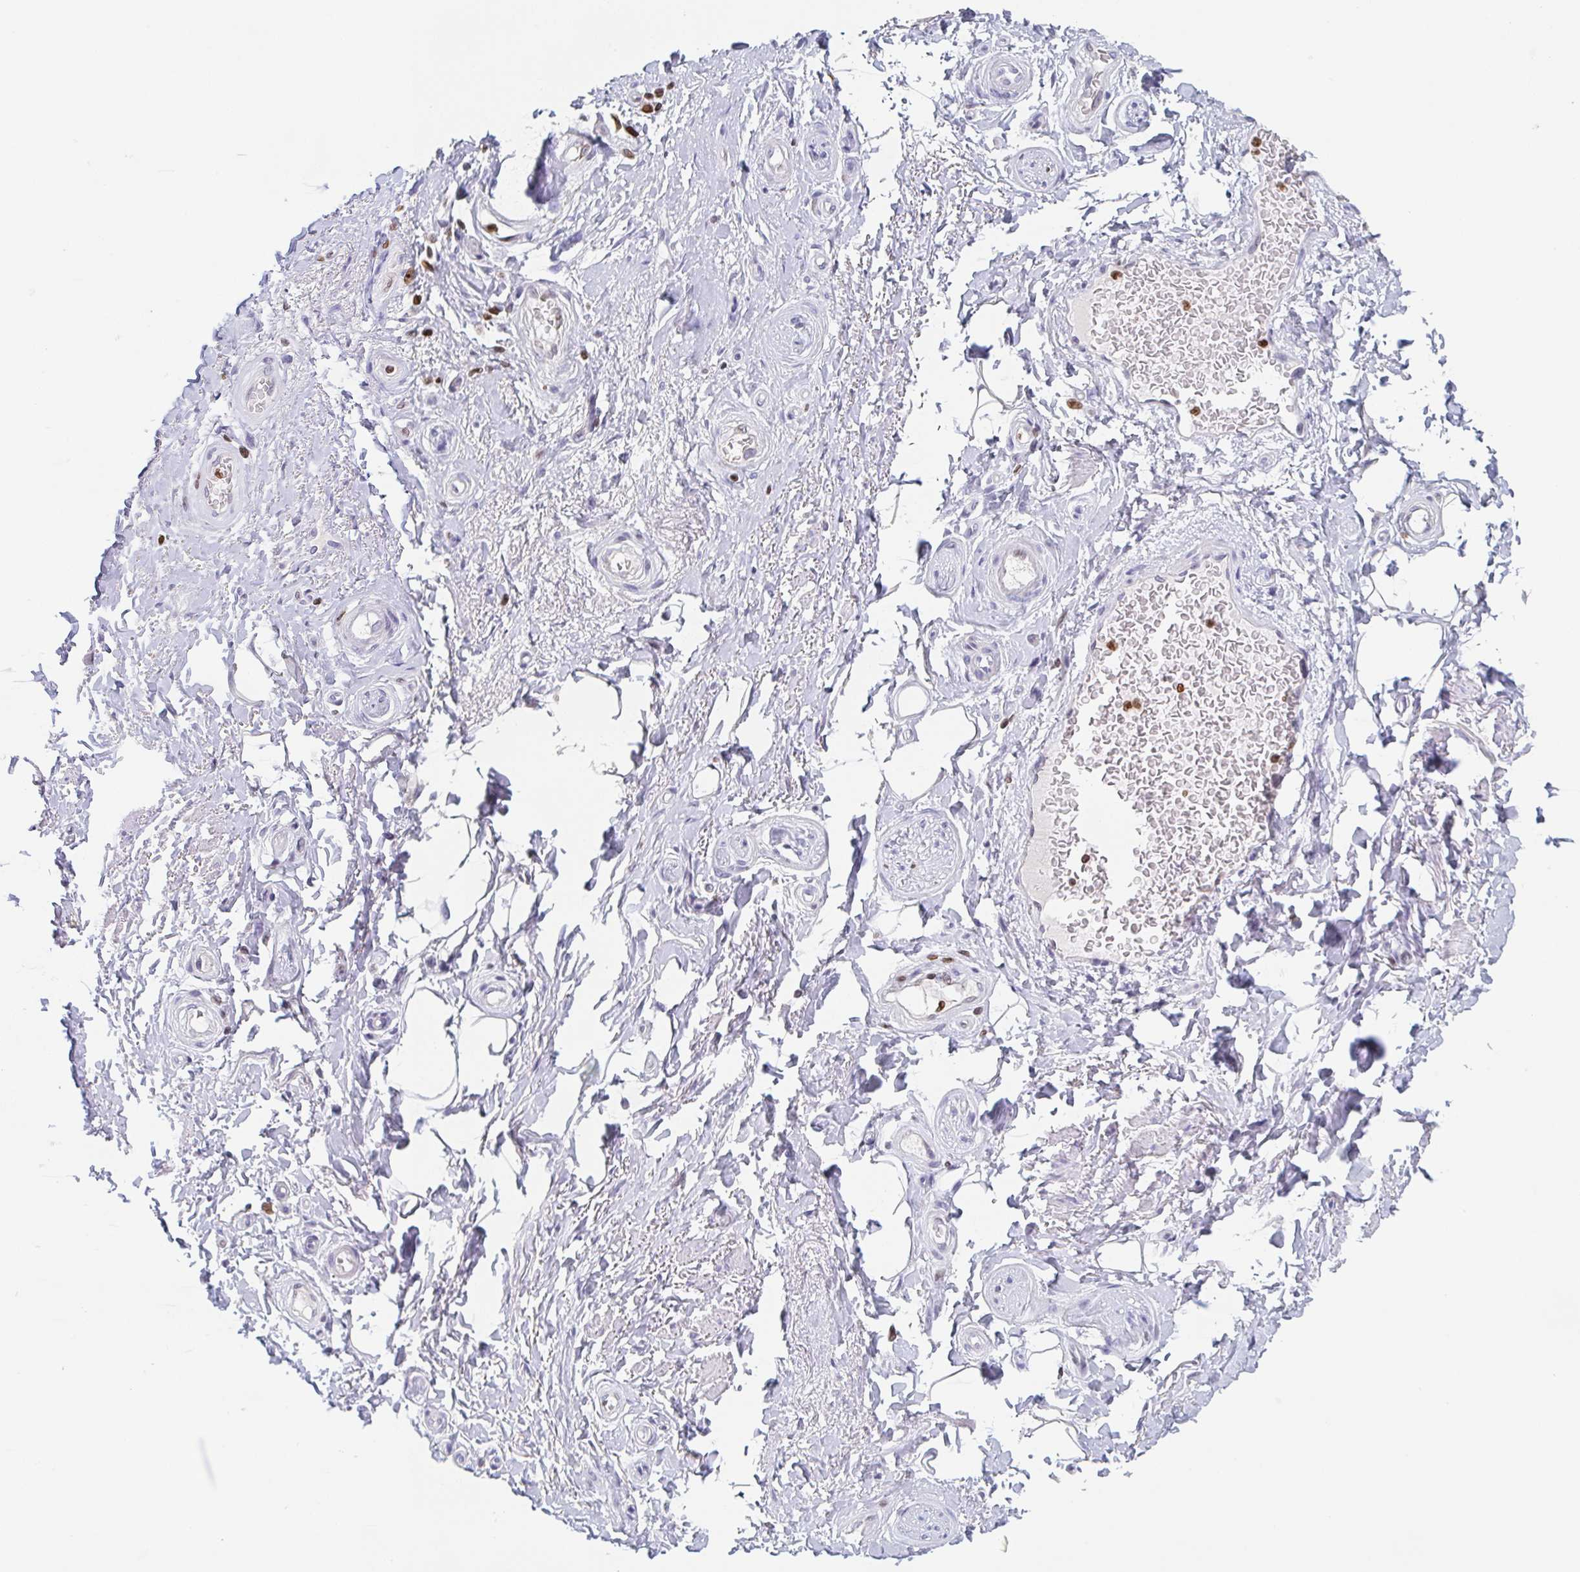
{"staining": {"intensity": "negative", "quantity": "none", "location": "none"}, "tissue": "adipose tissue", "cell_type": "Adipocytes", "image_type": "normal", "snomed": [{"axis": "morphology", "description": "Normal tissue, NOS"}, {"axis": "topography", "description": "Peripheral nerve tissue"}], "caption": "DAB (3,3'-diaminobenzidine) immunohistochemical staining of benign human adipose tissue shows no significant staining in adipocytes. Nuclei are stained in blue.", "gene": "BTBD7", "patient": {"sex": "male", "age": 51}}